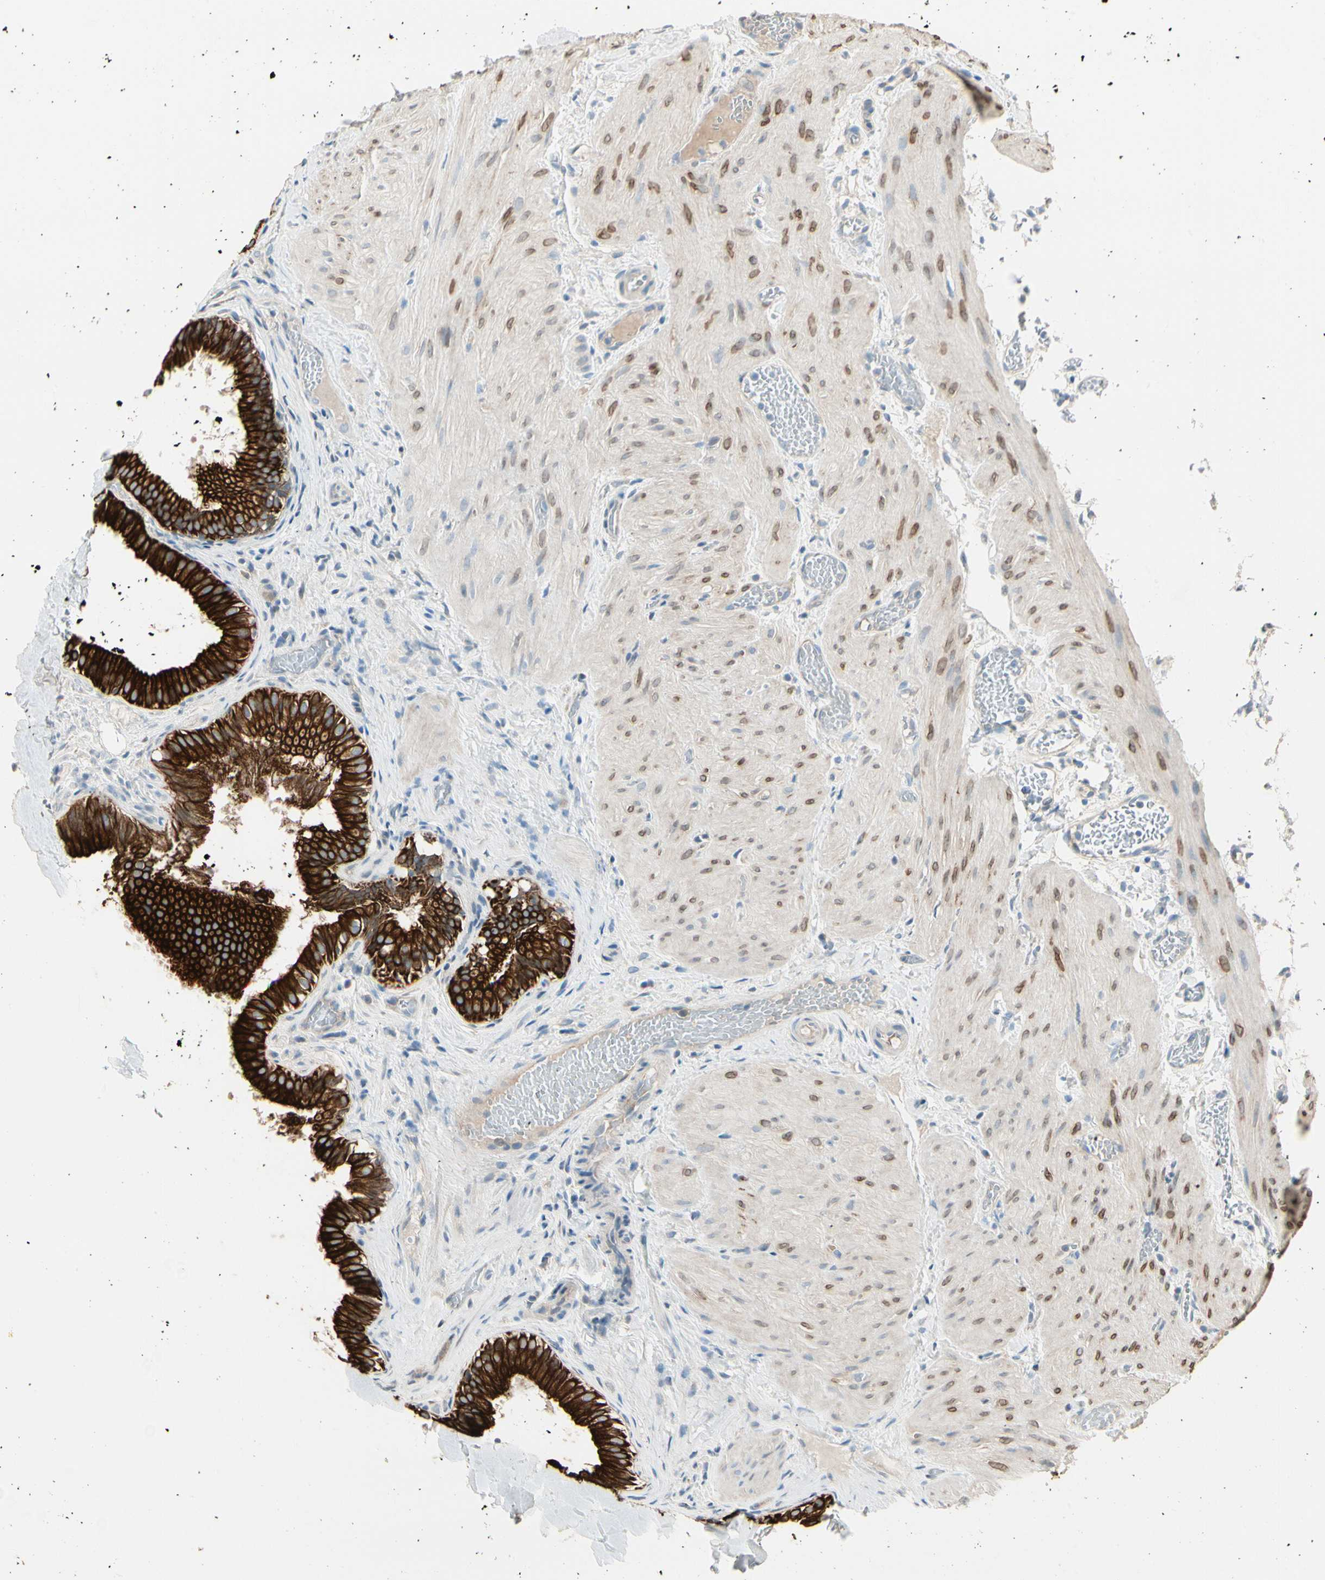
{"staining": {"intensity": "strong", "quantity": ">75%", "location": "cytoplasmic/membranous"}, "tissue": "gallbladder", "cell_type": "Glandular cells", "image_type": "normal", "snomed": [{"axis": "morphology", "description": "Normal tissue, NOS"}, {"axis": "topography", "description": "Gallbladder"}], "caption": "Glandular cells reveal strong cytoplasmic/membranous expression in approximately >75% of cells in unremarkable gallbladder.", "gene": "DUSP12", "patient": {"sex": "female", "age": 26}}